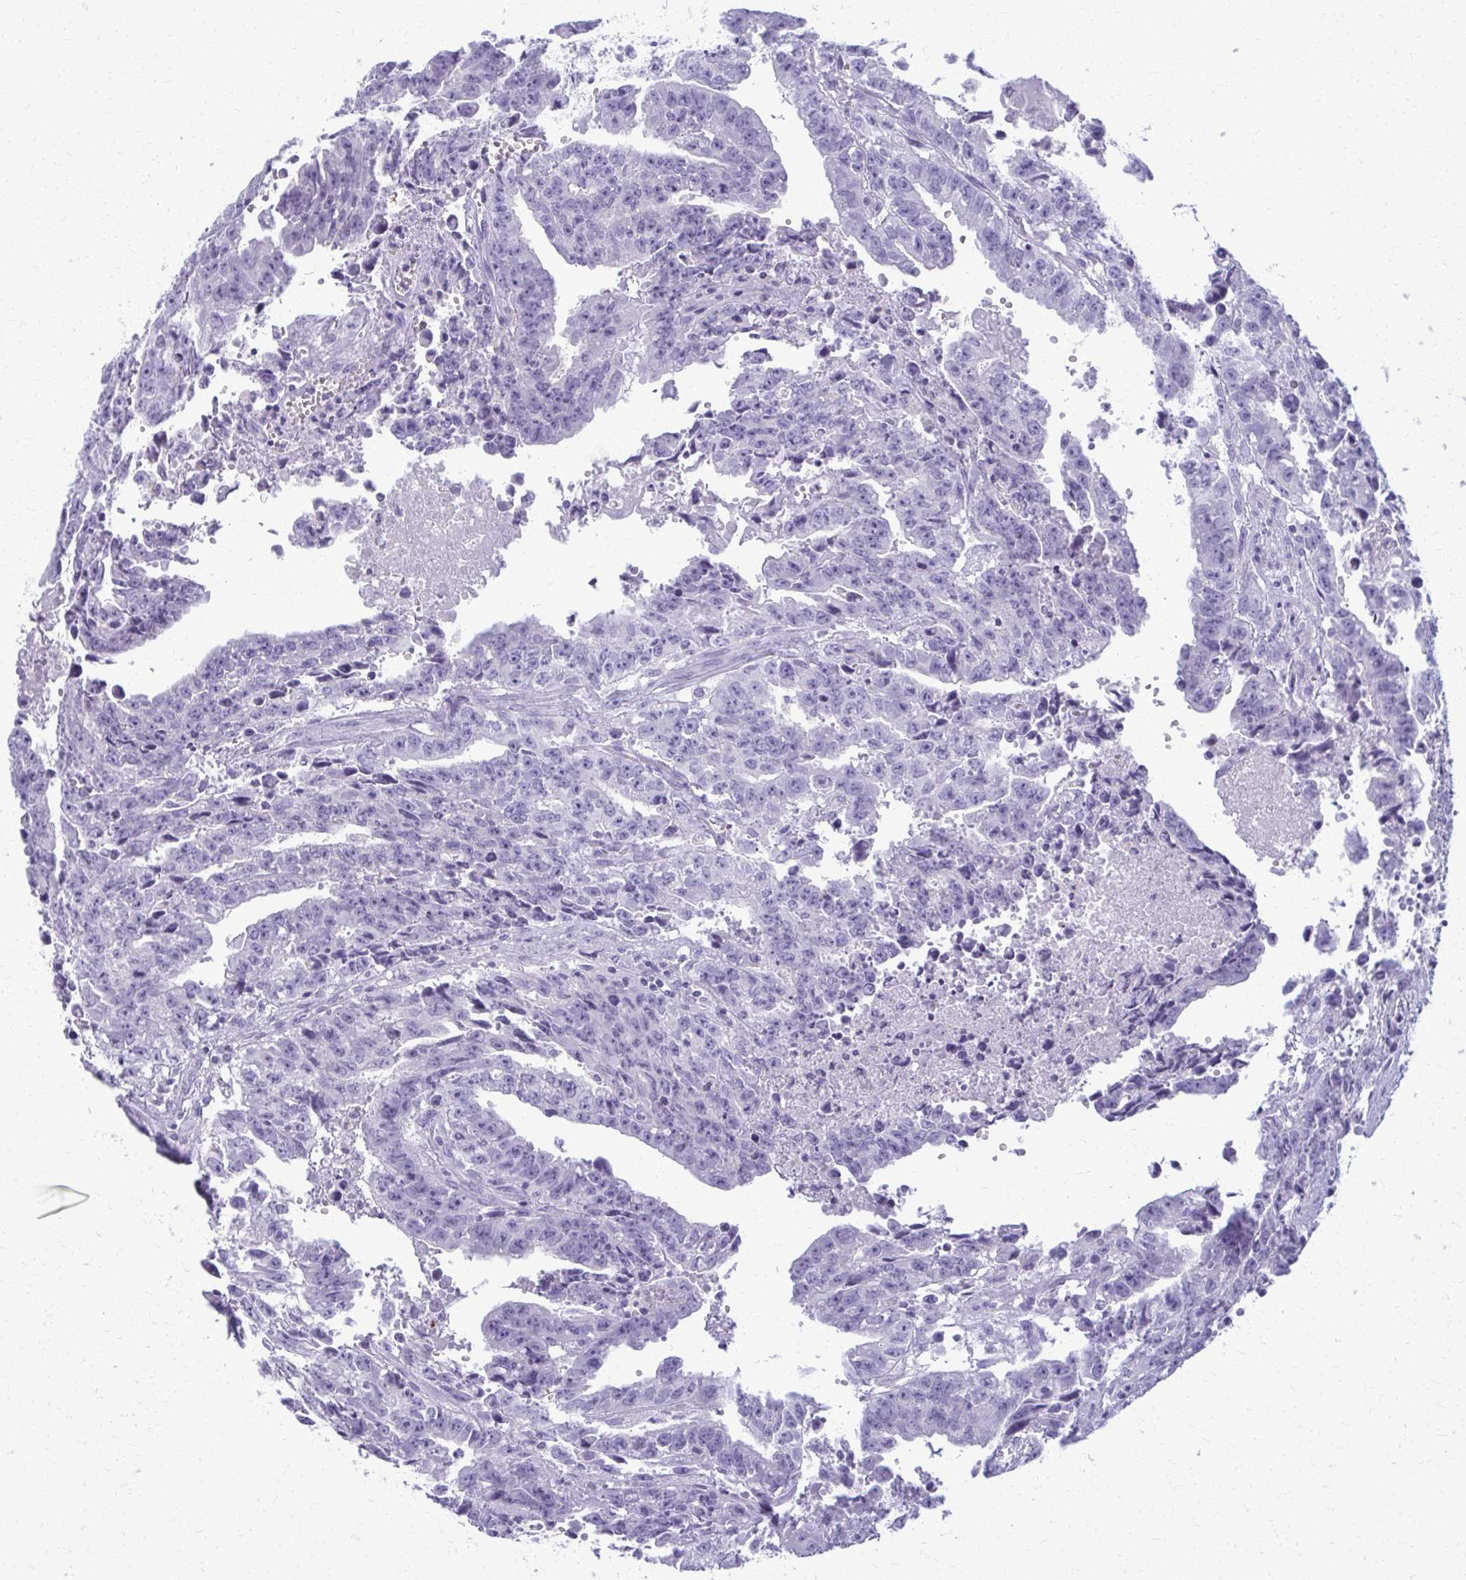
{"staining": {"intensity": "negative", "quantity": "none", "location": "none"}, "tissue": "testis cancer", "cell_type": "Tumor cells", "image_type": "cancer", "snomed": [{"axis": "morphology", "description": "Carcinoma, Embryonal, NOS"}, {"axis": "morphology", "description": "Teratoma, malignant, NOS"}, {"axis": "topography", "description": "Testis"}], "caption": "An IHC histopathology image of malignant teratoma (testis) is shown. There is no staining in tumor cells of malignant teratoma (testis).", "gene": "ACSM2B", "patient": {"sex": "male", "age": 24}}